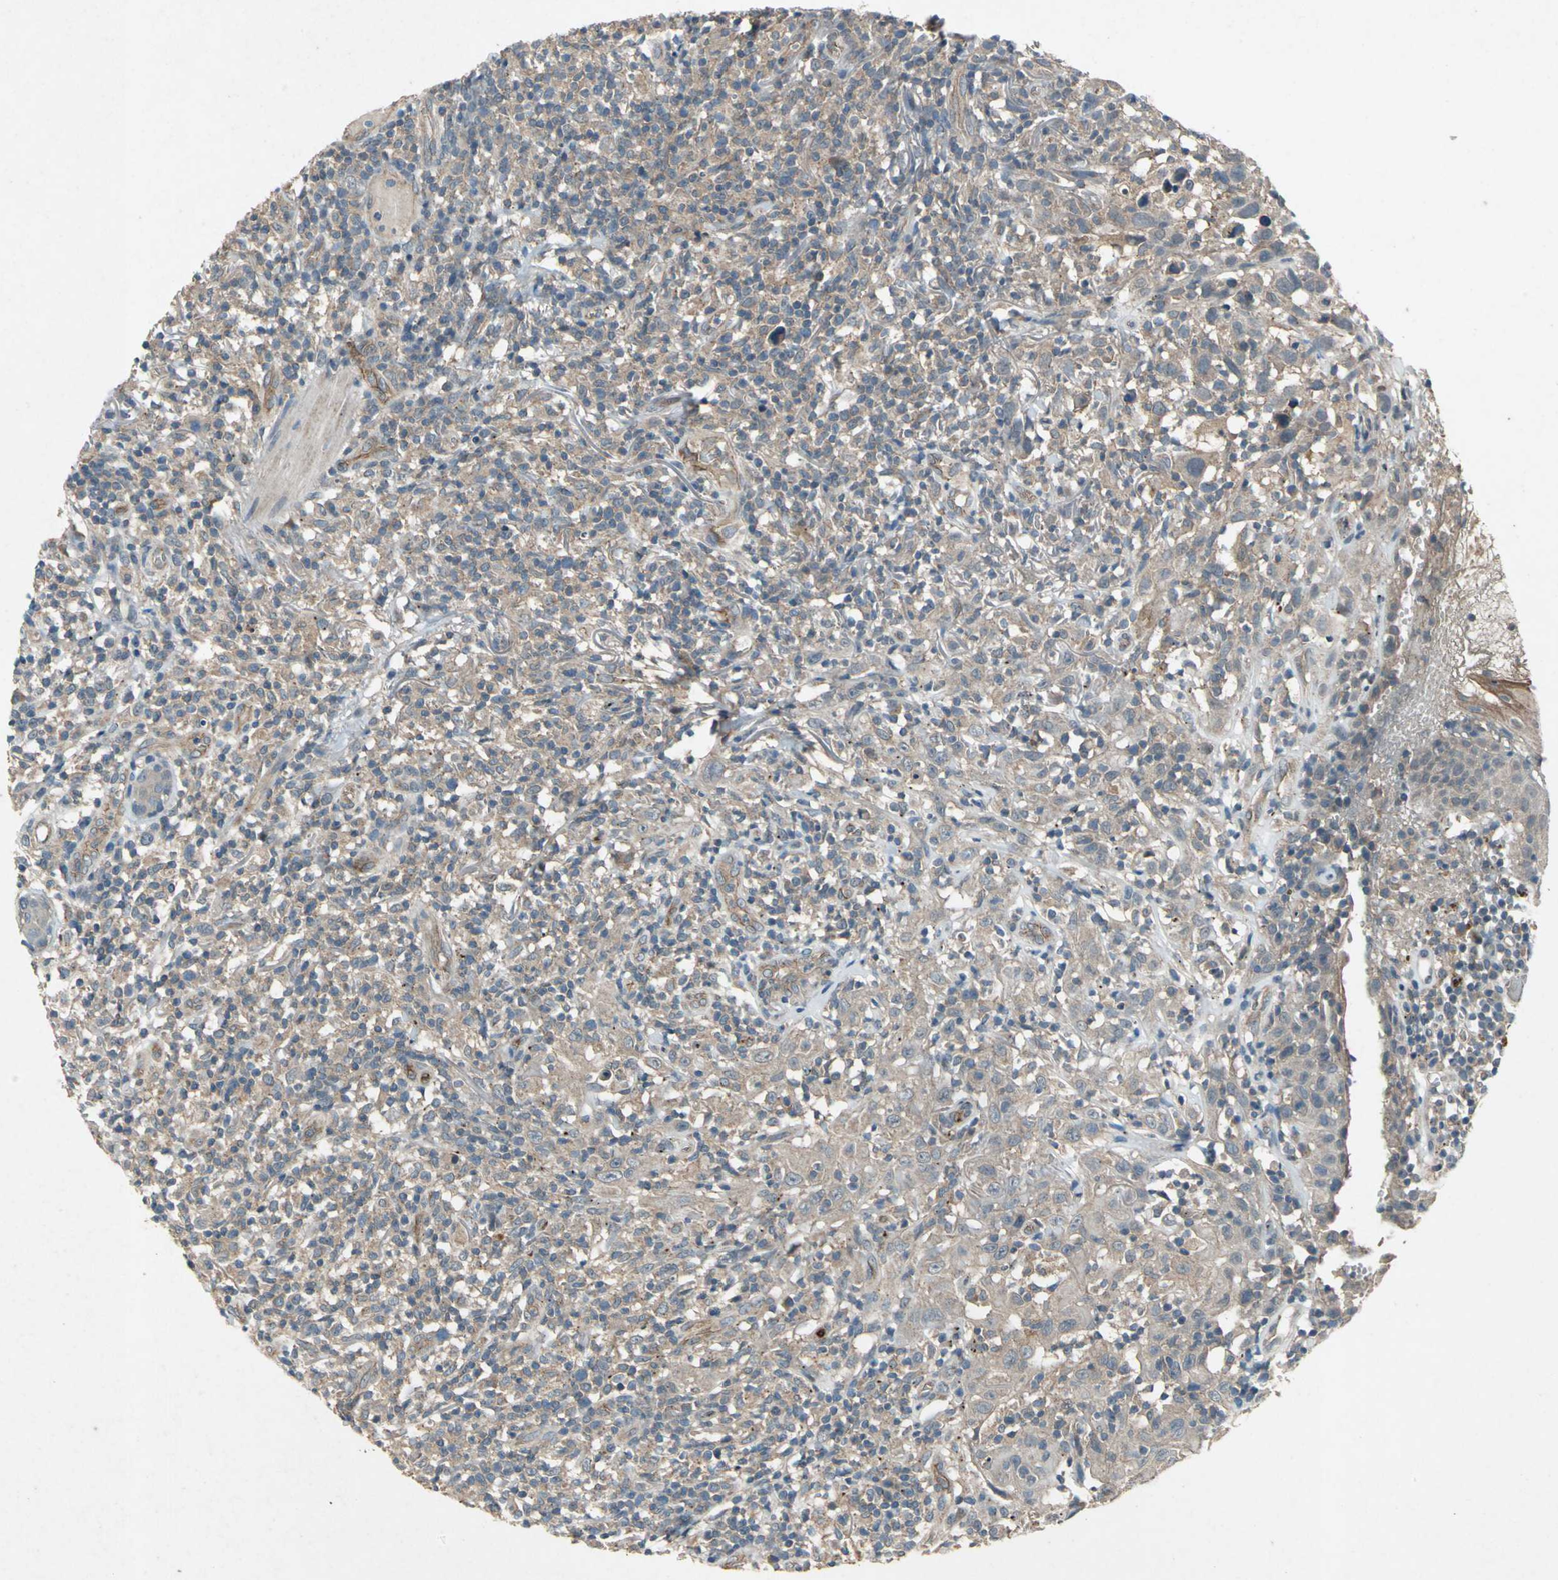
{"staining": {"intensity": "weak", "quantity": ">75%", "location": "cytoplasmic/membranous"}, "tissue": "thyroid cancer", "cell_type": "Tumor cells", "image_type": "cancer", "snomed": [{"axis": "morphology", "description": "Carcinoma, NOS"}, {"axis": "topography", "description": "Thyroid gland"}], "caption": "Thyroid cancer (carcinoma) tissue reveals weak cytoplasmic/membranous positivity in approximately >75% of tumor cells, visualized by immunohistochemistry.", "gene": "EMCN", "patient": {"sex": "female", "age": 77}}